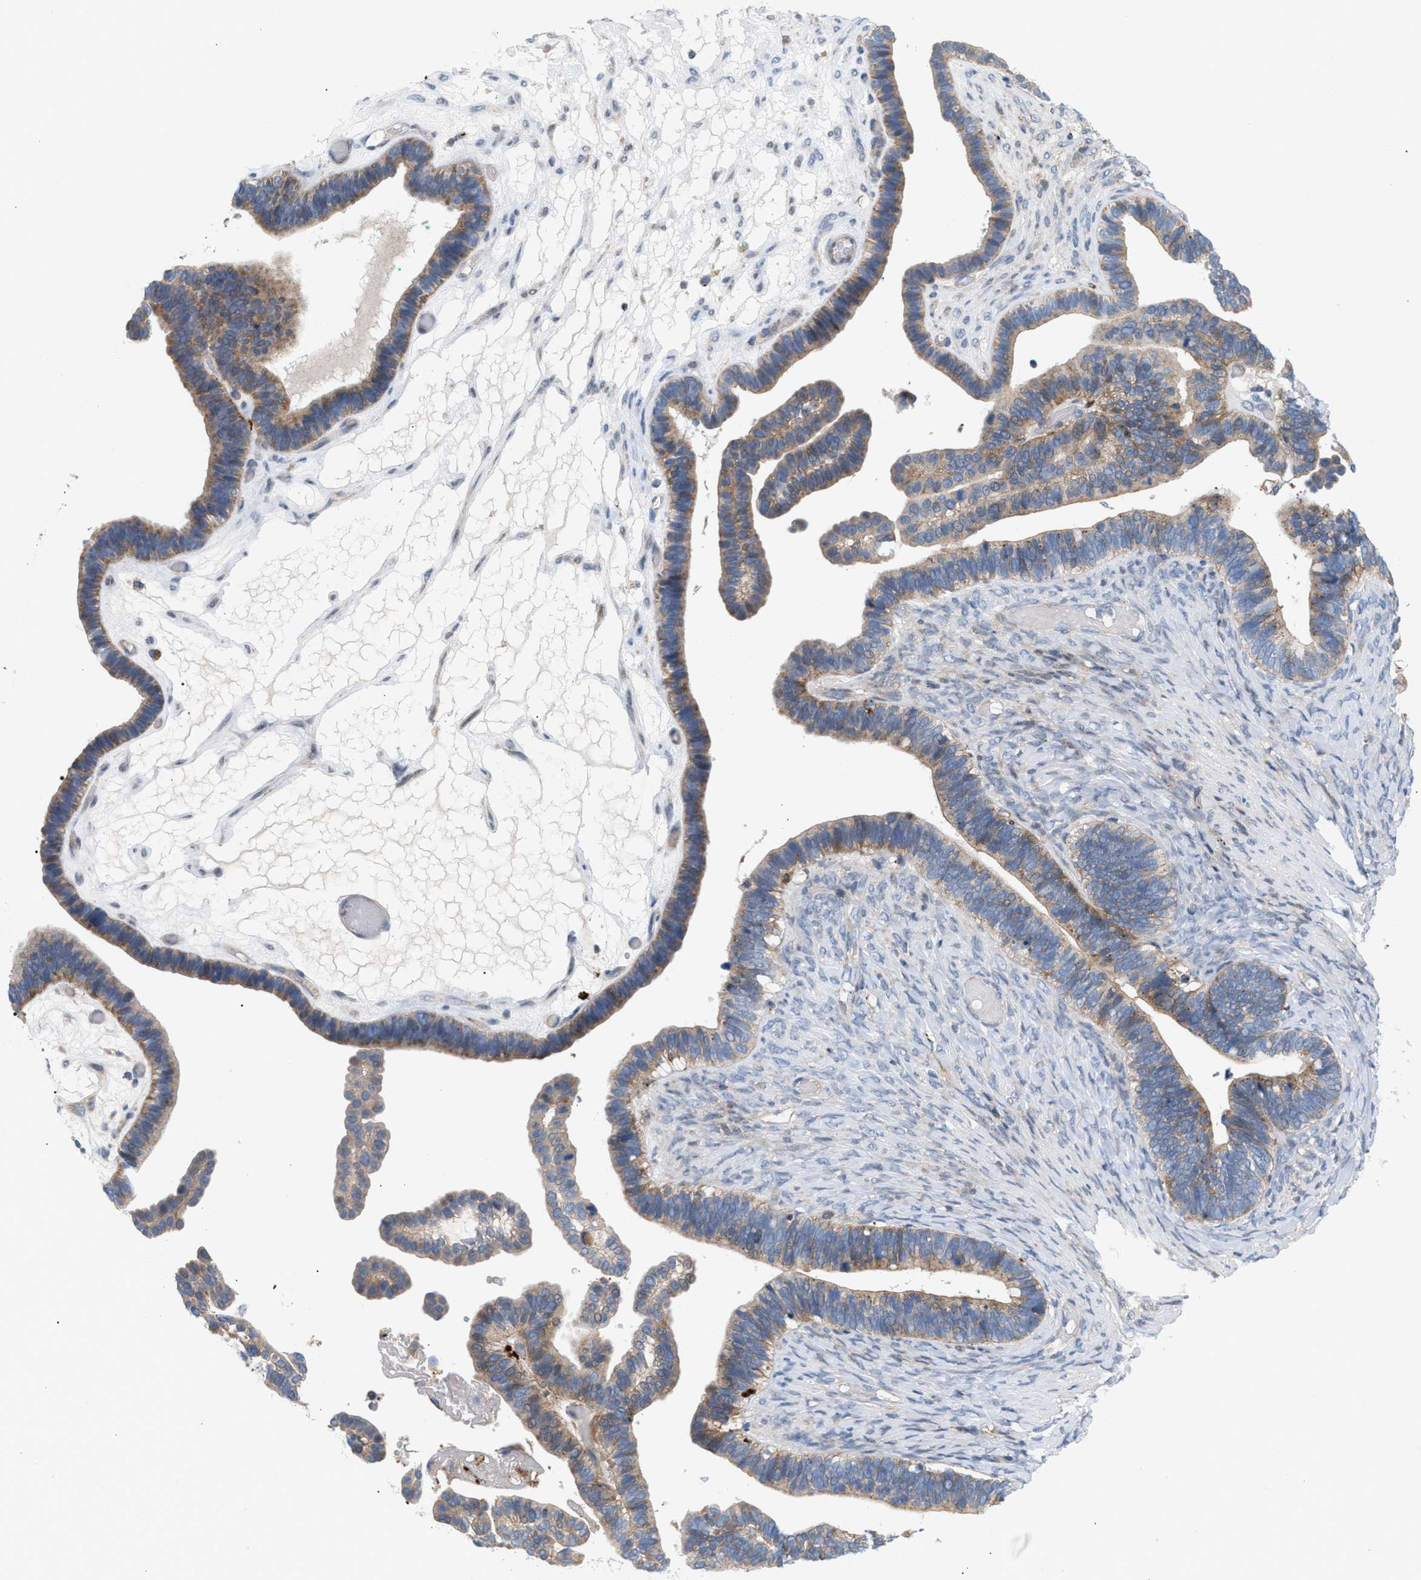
{"staining": {"intensity": "weak", "quantity": ">75%", "location": "cytoplasmic/membranous"}, "tissue": "ovarian cancer", "cell_type": "Tumor cells", "image_type": "cancer", "snomed": [{"axis": "morphology", "description": "Cystadenocarcinoma, serous, NOS"}, {"axis": "topography", "description": "Ovary"}], "caption": "Immunohistochemical staining of human ovarian cancer displays weak cytoplasmic/membranous protein expression in approximately >75% of tumor cells.", "gene": "MBTD1", "patient": {"sex": "female", "age": 56}}